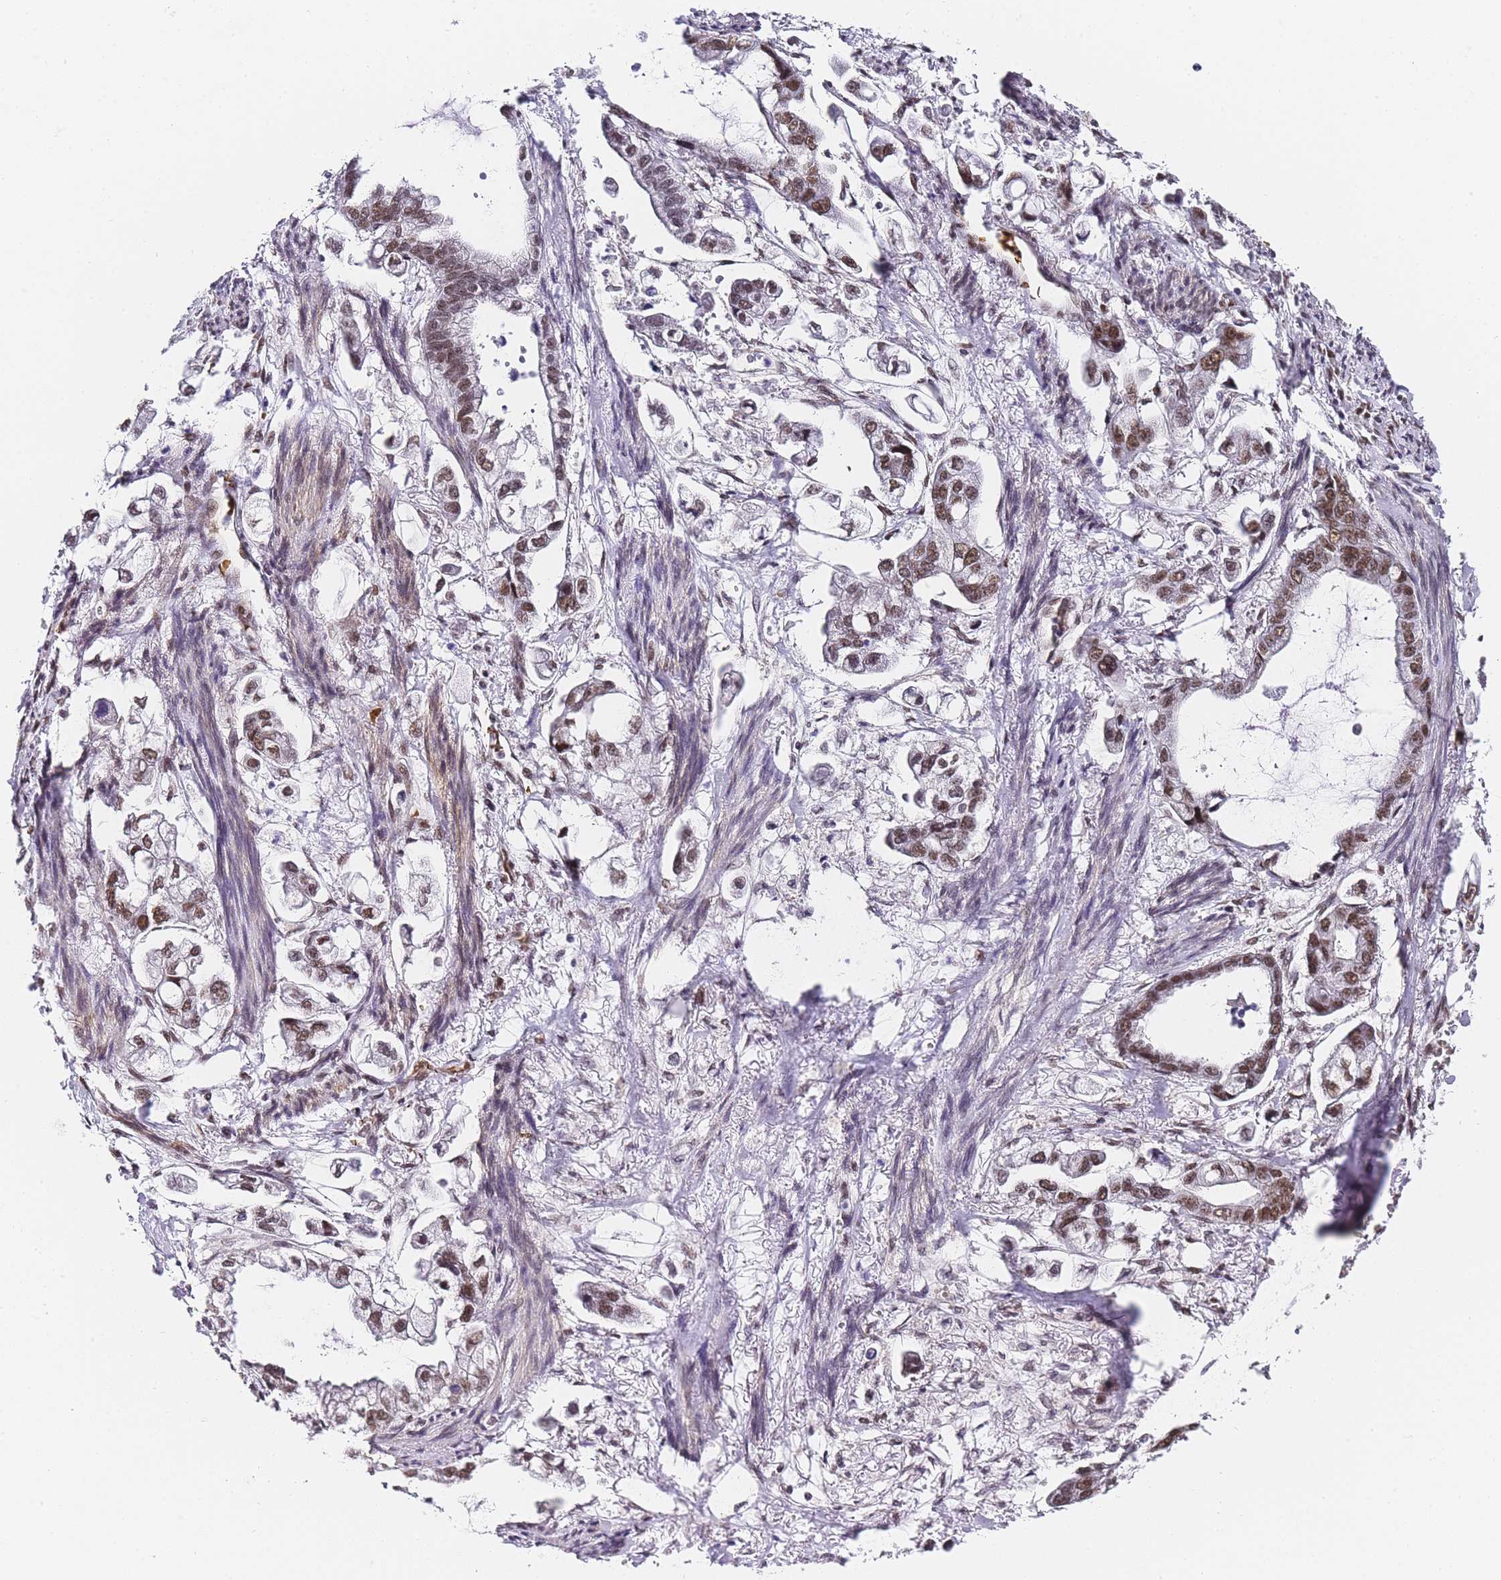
{"staining": {"intensity": "moderate", "quantity": ">75%", "location": "nuclear"}, "tissue": "stomach cancer", "cell_type": "Tumor cells", "image_type": "cancer", "snomed": [{"axis": "morphology", "description": "Adenocarcinoma, NOS"}, {"axis": "topography", "description": "Stomach"}], "caption": "A photomicrograph showing moderate nuclear staining in about >75% of tumor cells in stomach cancer, as visualized by brown immunohistochemical staining.", "gene": "POLR1A", "patient": {"sex": "male", "age": 62}}